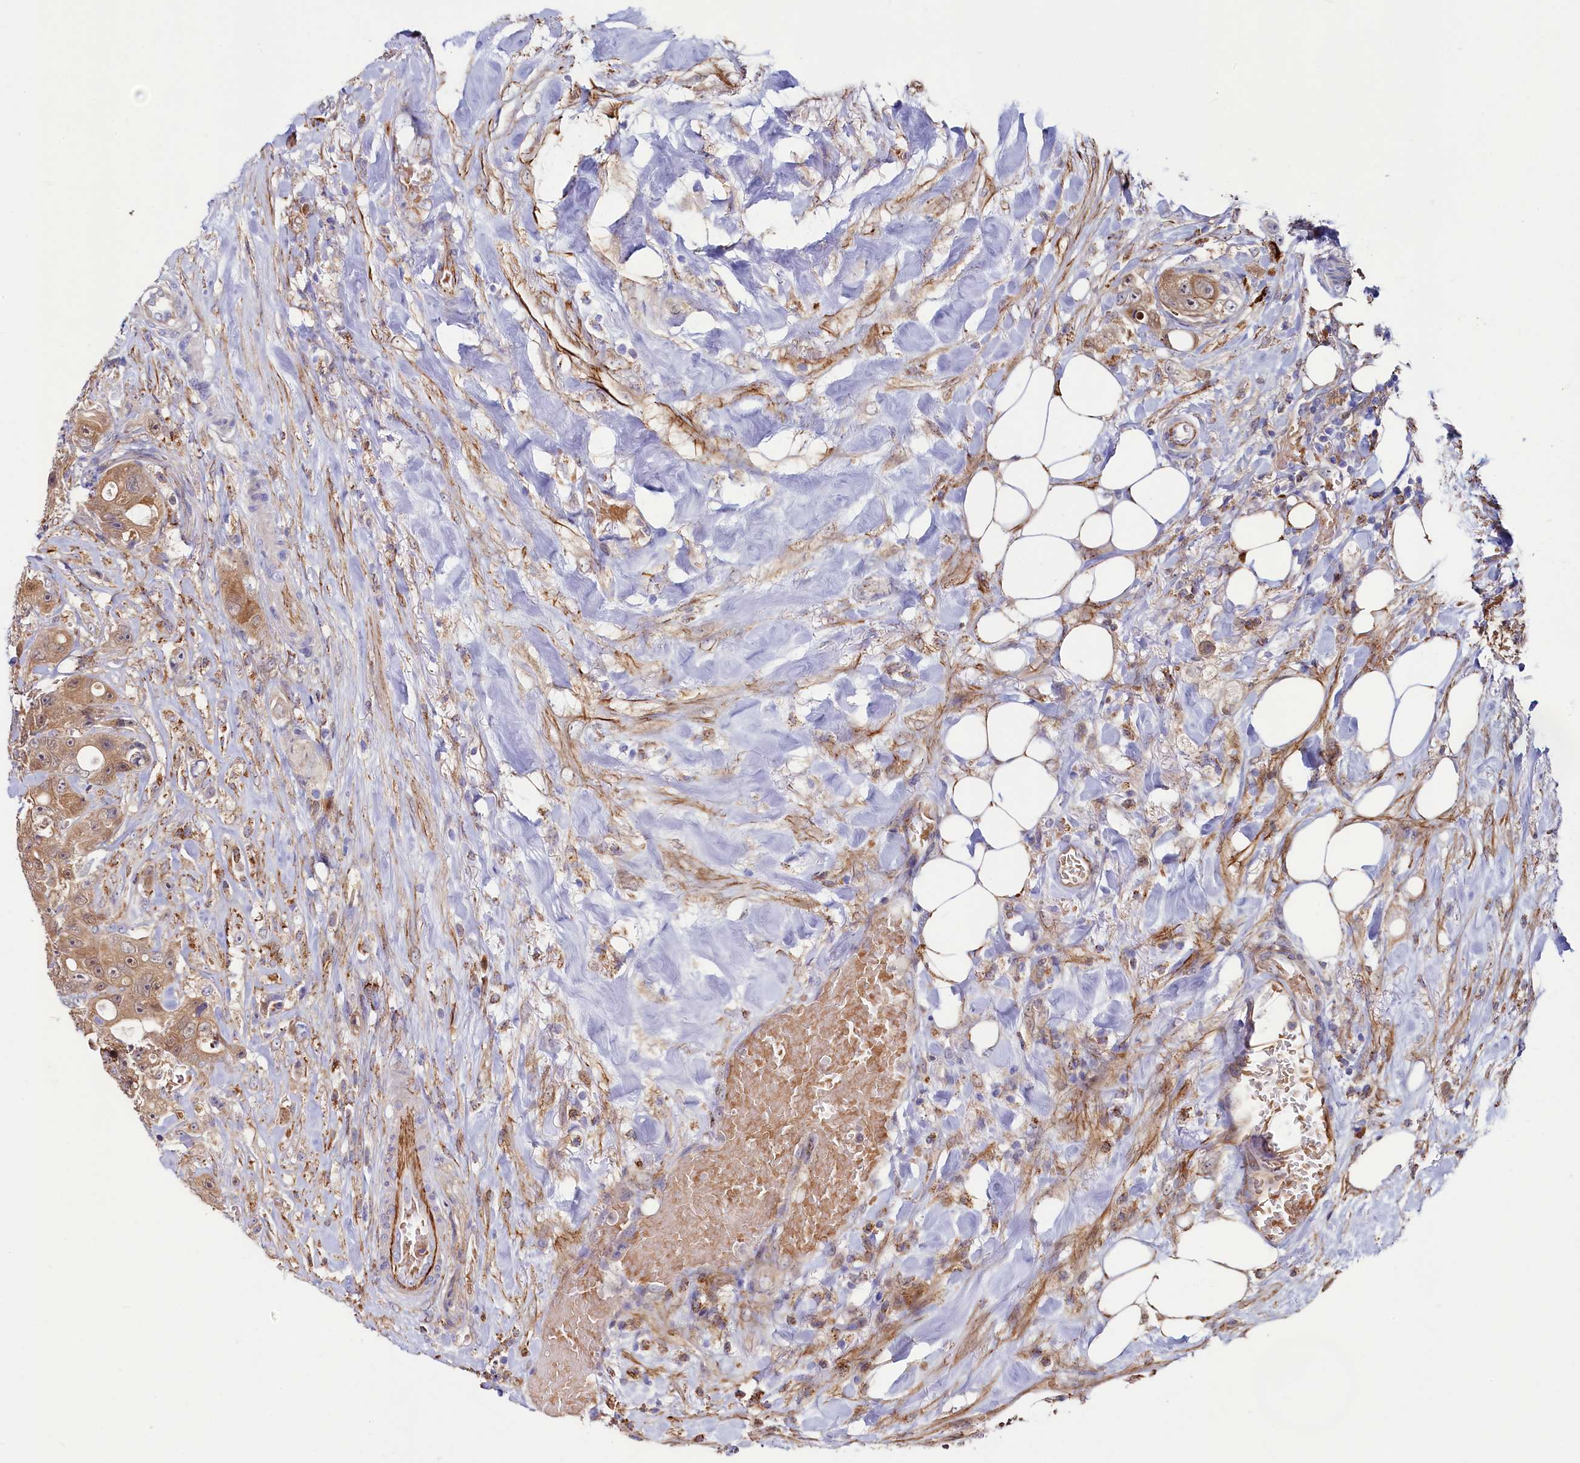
{"staining": {"intensity": "moderate", "quantity": ">75%", "location": "cytoplasmic/membranous"}, "tissue": "colorectal cancer", "cell_type": "Tumor cells", "image_type": "cancer", "snomed": [{"axis": "morphology", "description": "Adenocarcinoma, NOS"}, {"axis": "topography", "description": "Colon"}], "caption": "A brown stain labels moderate cytoplasmic/membranous positivity of a protein in human colorectal cancer (adenocarcinoma) tumor cells. (Brightfield microscopy of DAB IHC at high magnification).", "gene": "ASTE1", "patient": {"sex": "female", "age": 46}}